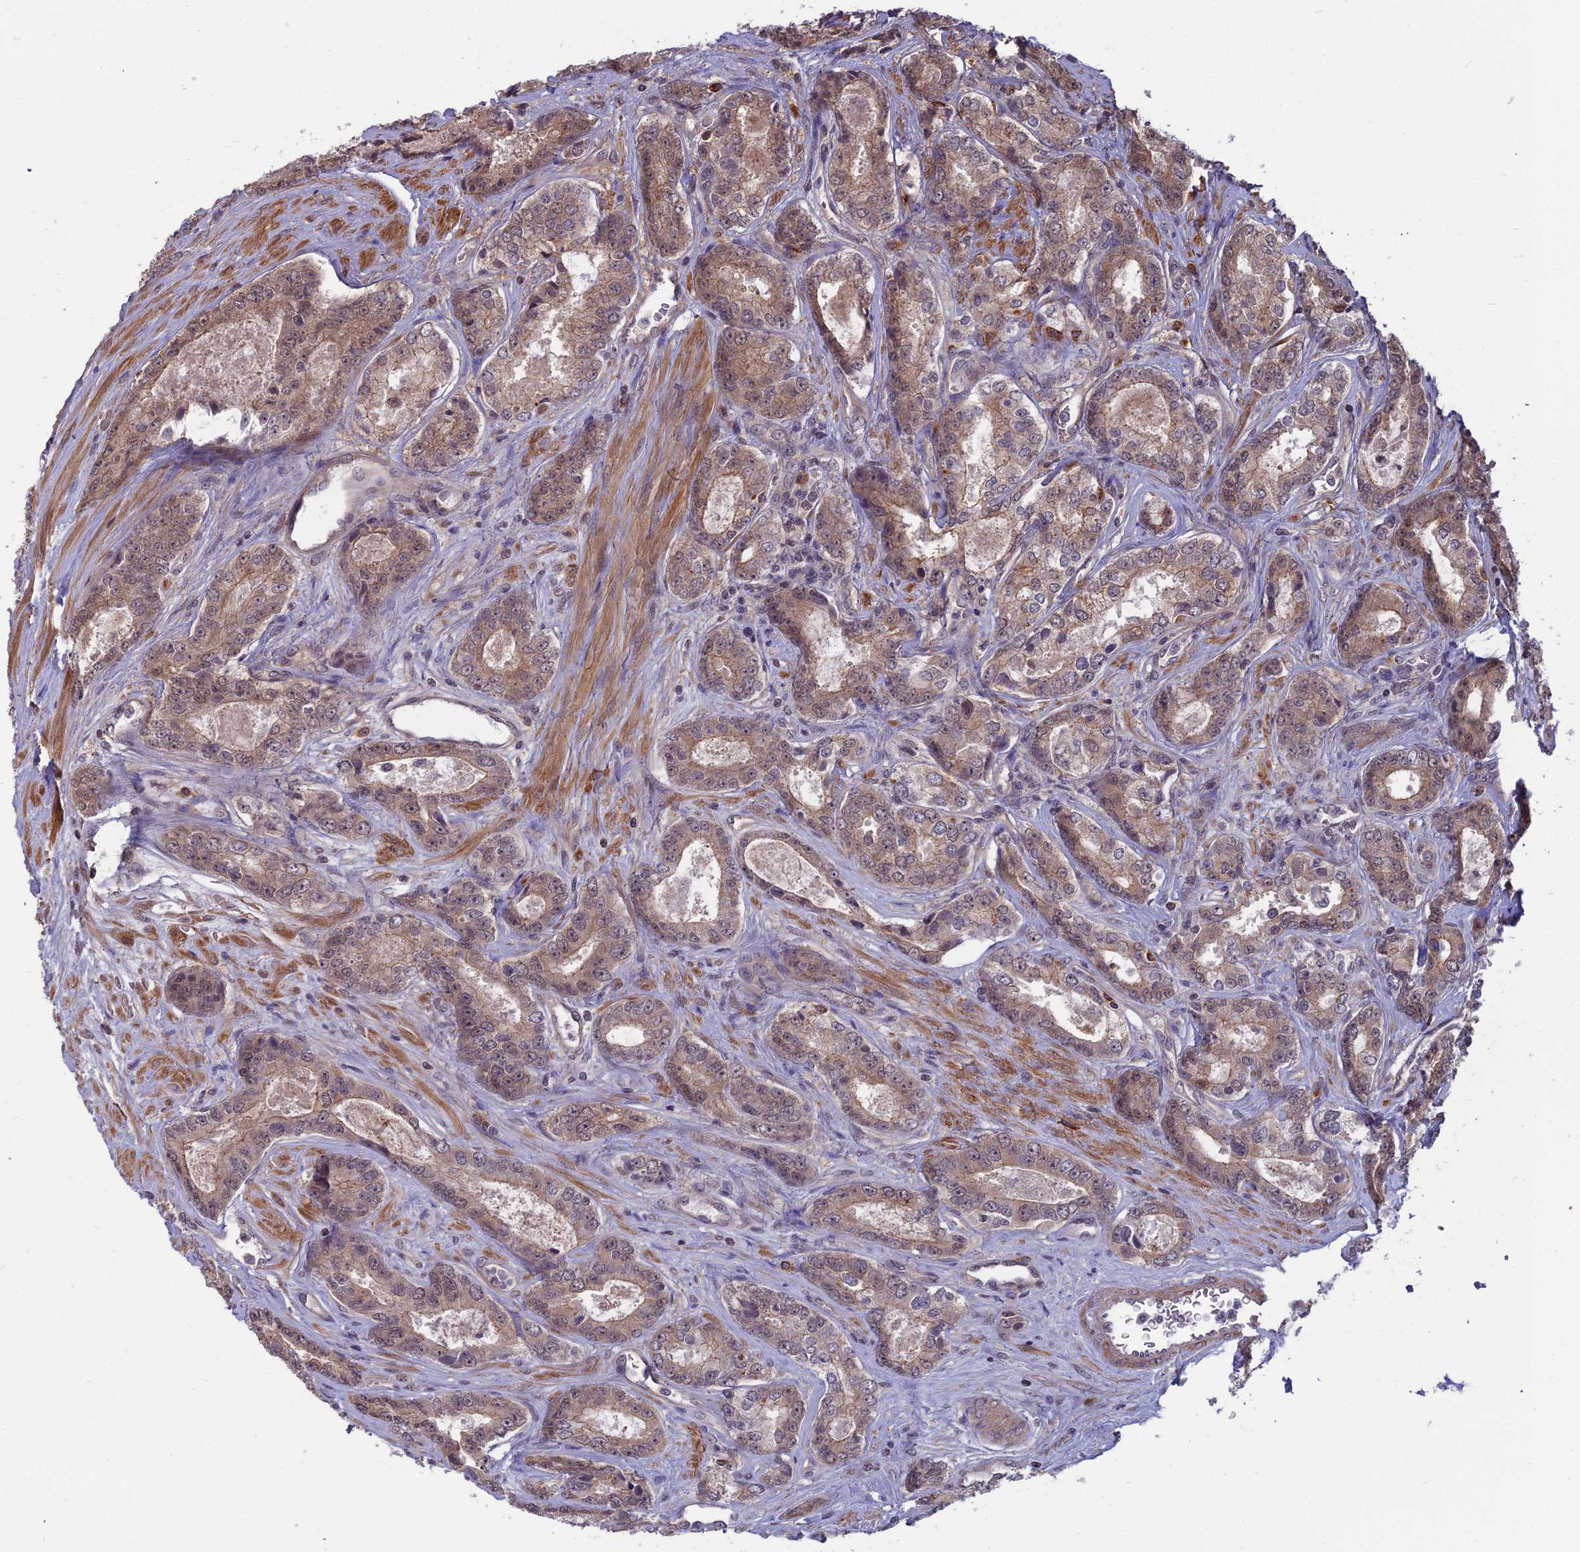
{"staining": {"intensity": "moderate", "quantity": ">75%", "location": "cytoplasmic/membranous,nuclear"}, "tissue": "prostate cancer", "cell_type": "Tumor cells", "image_type": "cancer", "snomed": [{"axis": "morphology", "description": "Adenocarcinoma, Low grade"}, {"axis": "topography", "description": "Prostate"}], "caption": "Immunohistochemical staining of human prostate cancer reveals moderate cytoplasmic/membranous and nuclear protein positivity in approximately >75% of tumor cells.", "gene": "OPA3", "patient": {"sex": "male", "age": 68}}